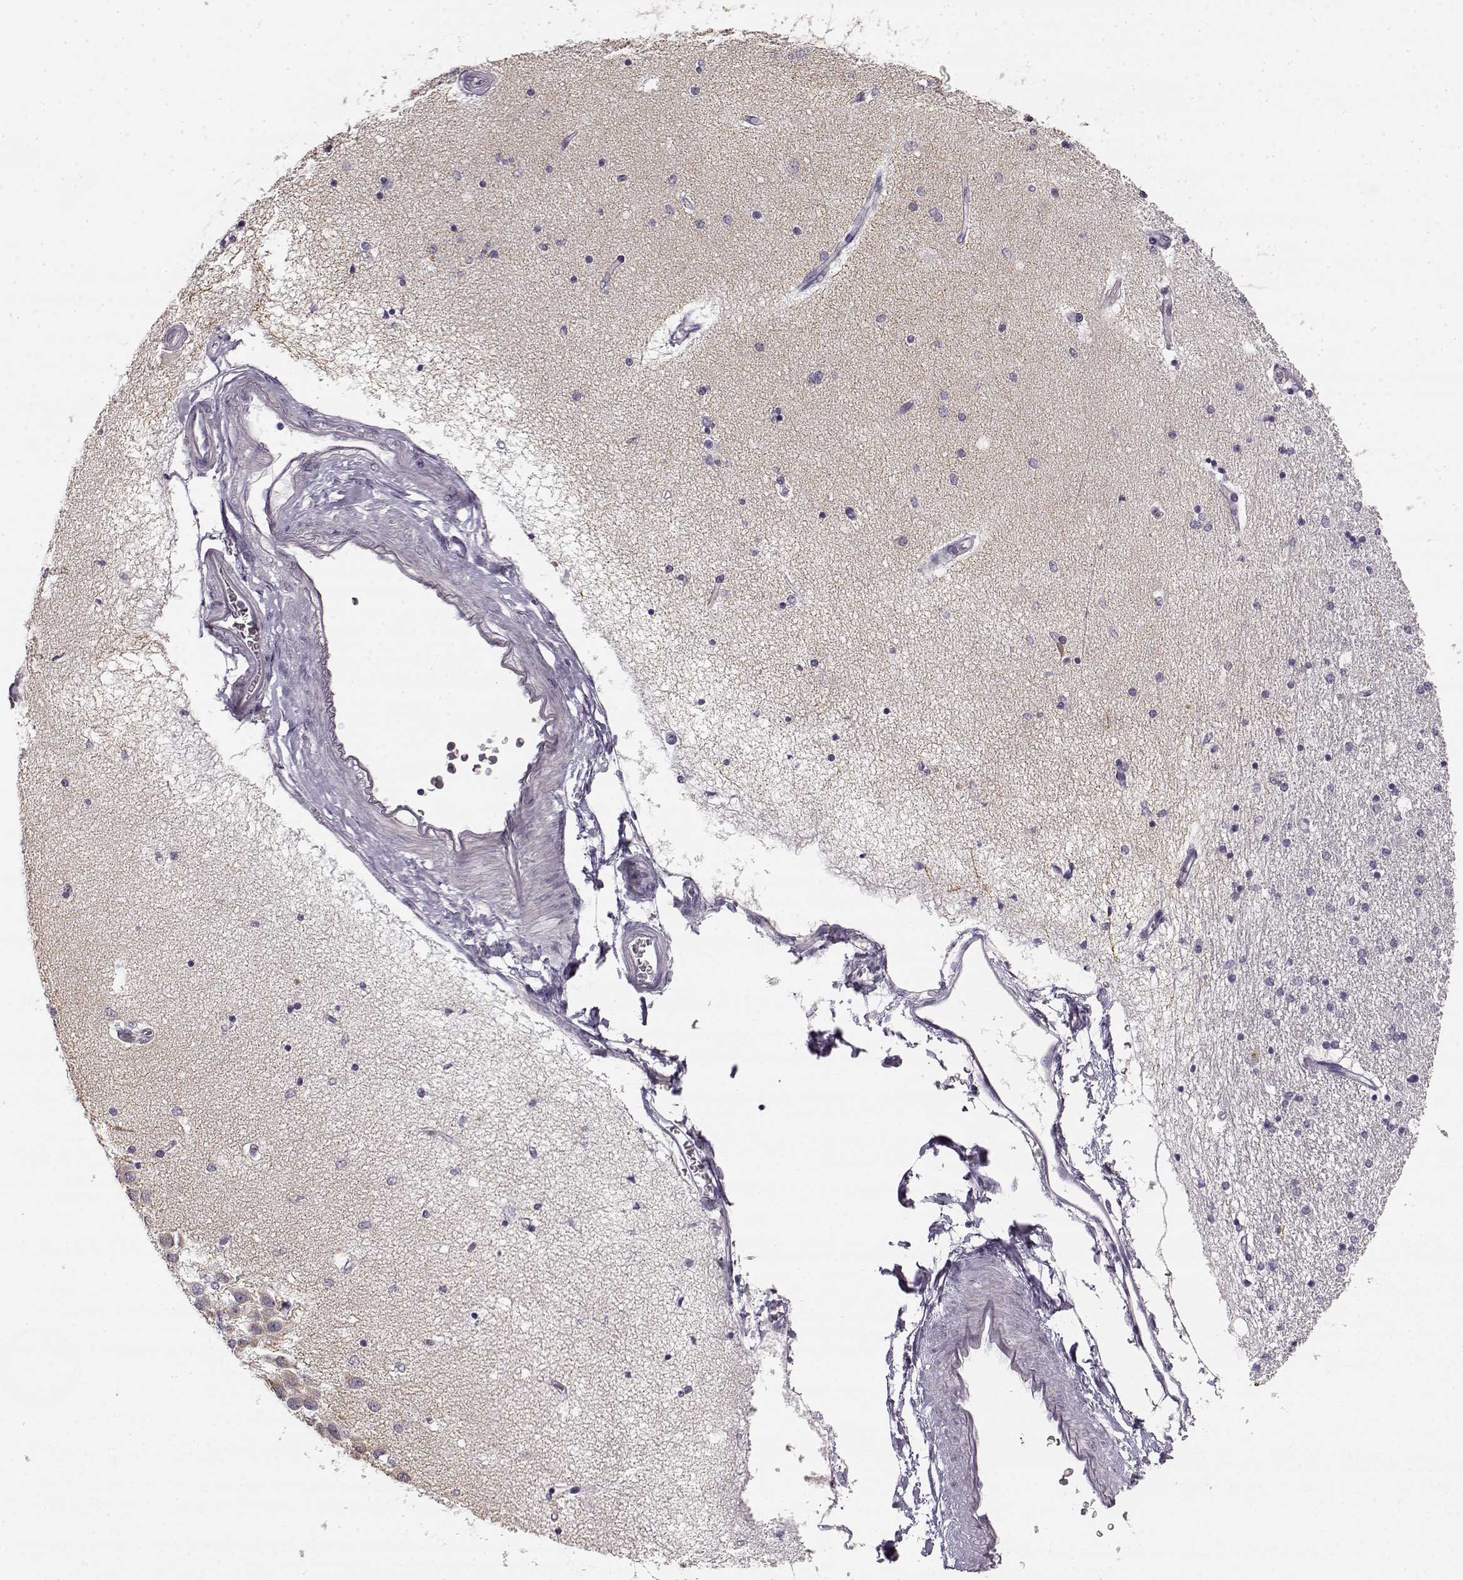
{"staining": {"intensity": "negative", "quantity": "none", "location": "none"}, "tissue": "hippocampus", "cell_type": "Glial cells", "image_type": "normal", "snomed": [{"axis": "morphology", "description": "Normal tissue, NOS"}, {"axis": "topography", "description": "Hippocampus"}], "caption": "The micrograph exhibits no staining of glial cells in benign hippocampus.", "gene": "KIAA0319", "patient": {"sex": "female", "age": 54}}